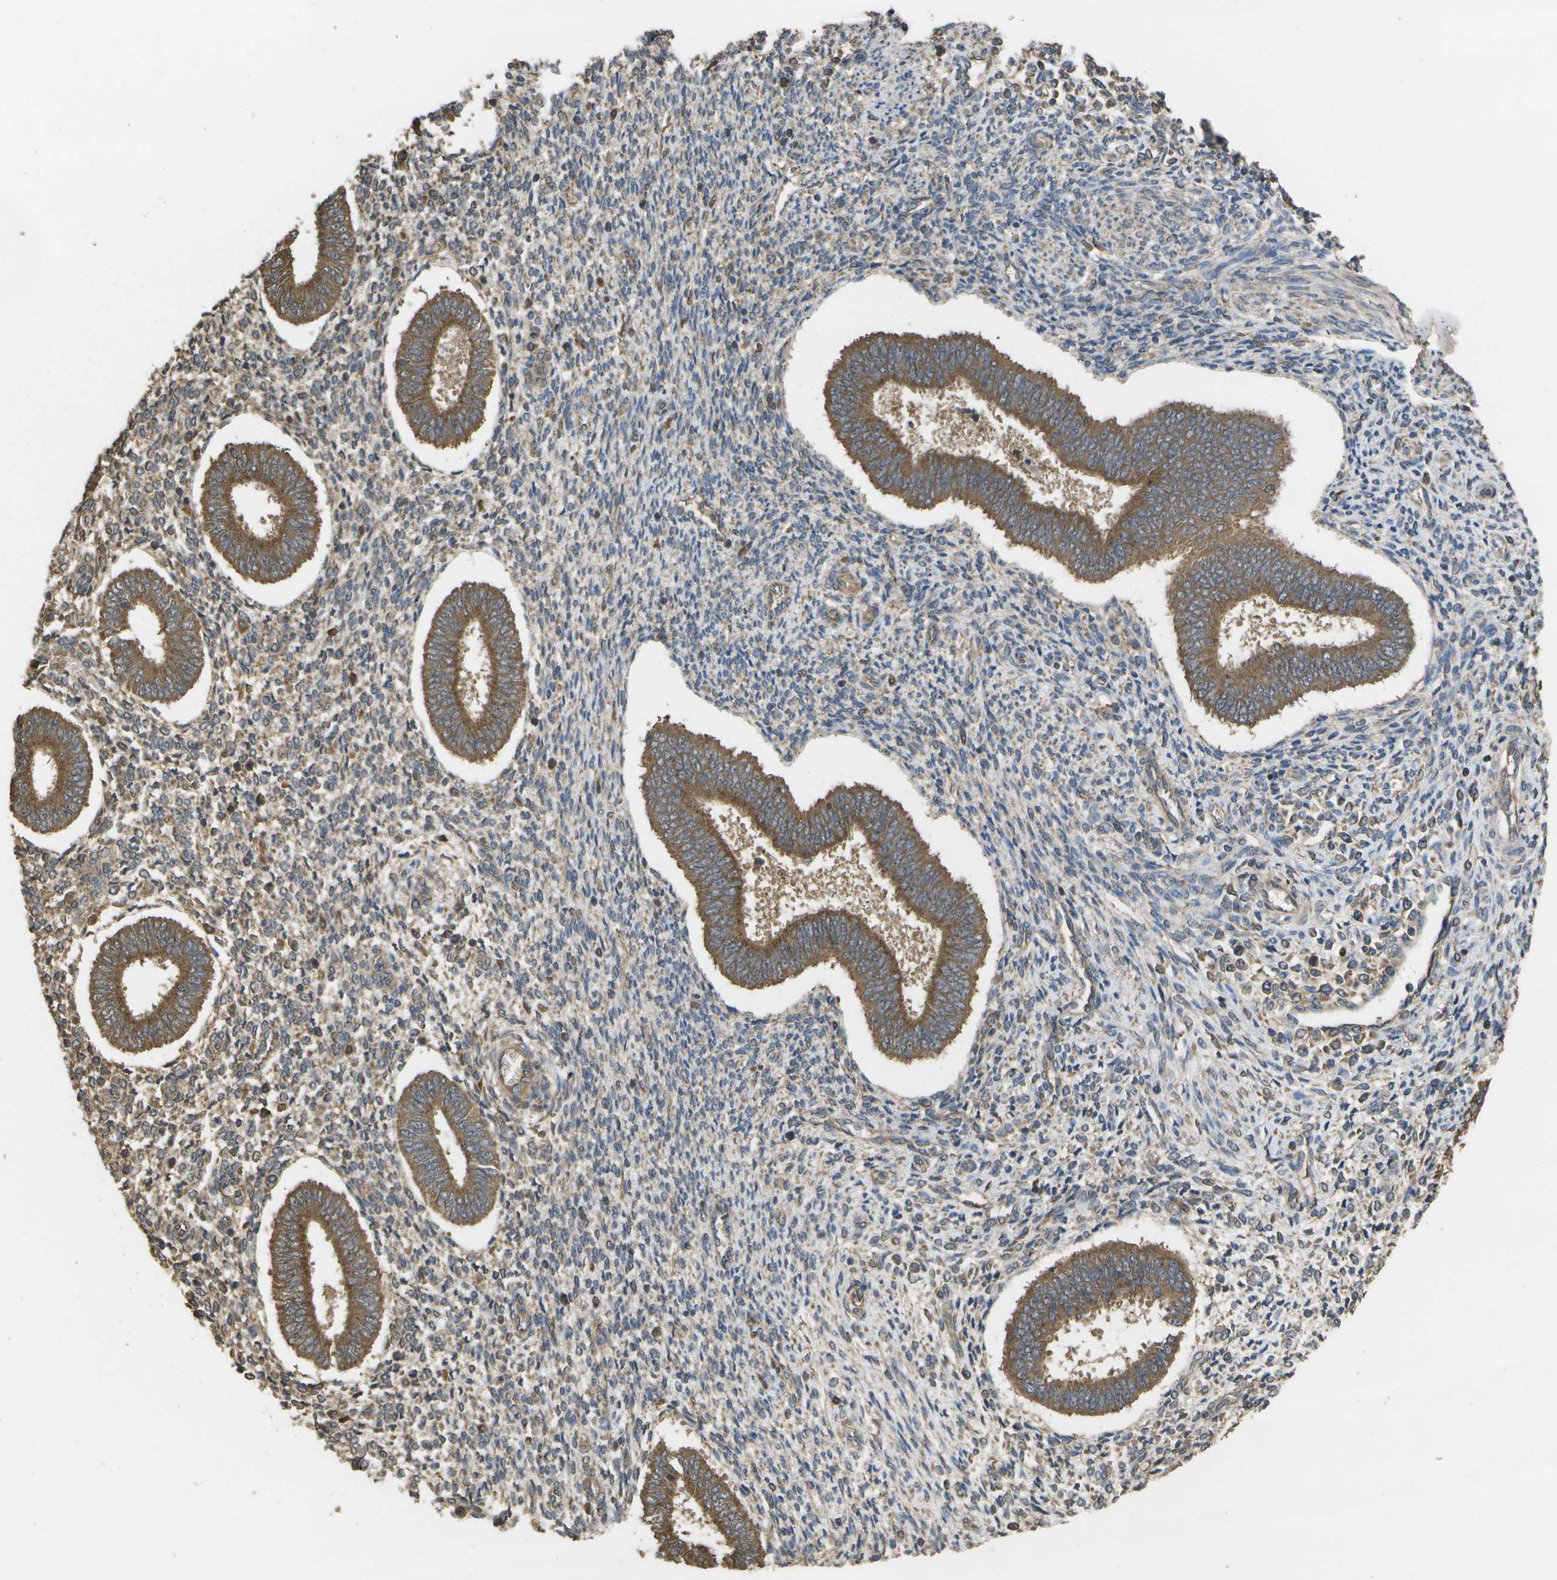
{"staining": {"intensity": "weak", "quantity": "25%-75%", "location": "cytoplasmic/membranous"}, "tissue": "endometrium", "cell_type": "Cells in endometrial stroma", "image_type": "normal", "snomed": [{"axis": "morphology", "description": "Normal tissue, NOS"}, {"axis": "topography", "description": "Endometrium"}], "caption": "Human endometrium stained for a protein (brown) reveals weak cytoplasmic/membranous positive expression in about 25%-75% of cells in endometrial stroma.", "gene": "SACS", "patient": {"sex": "female", "age": 35}}